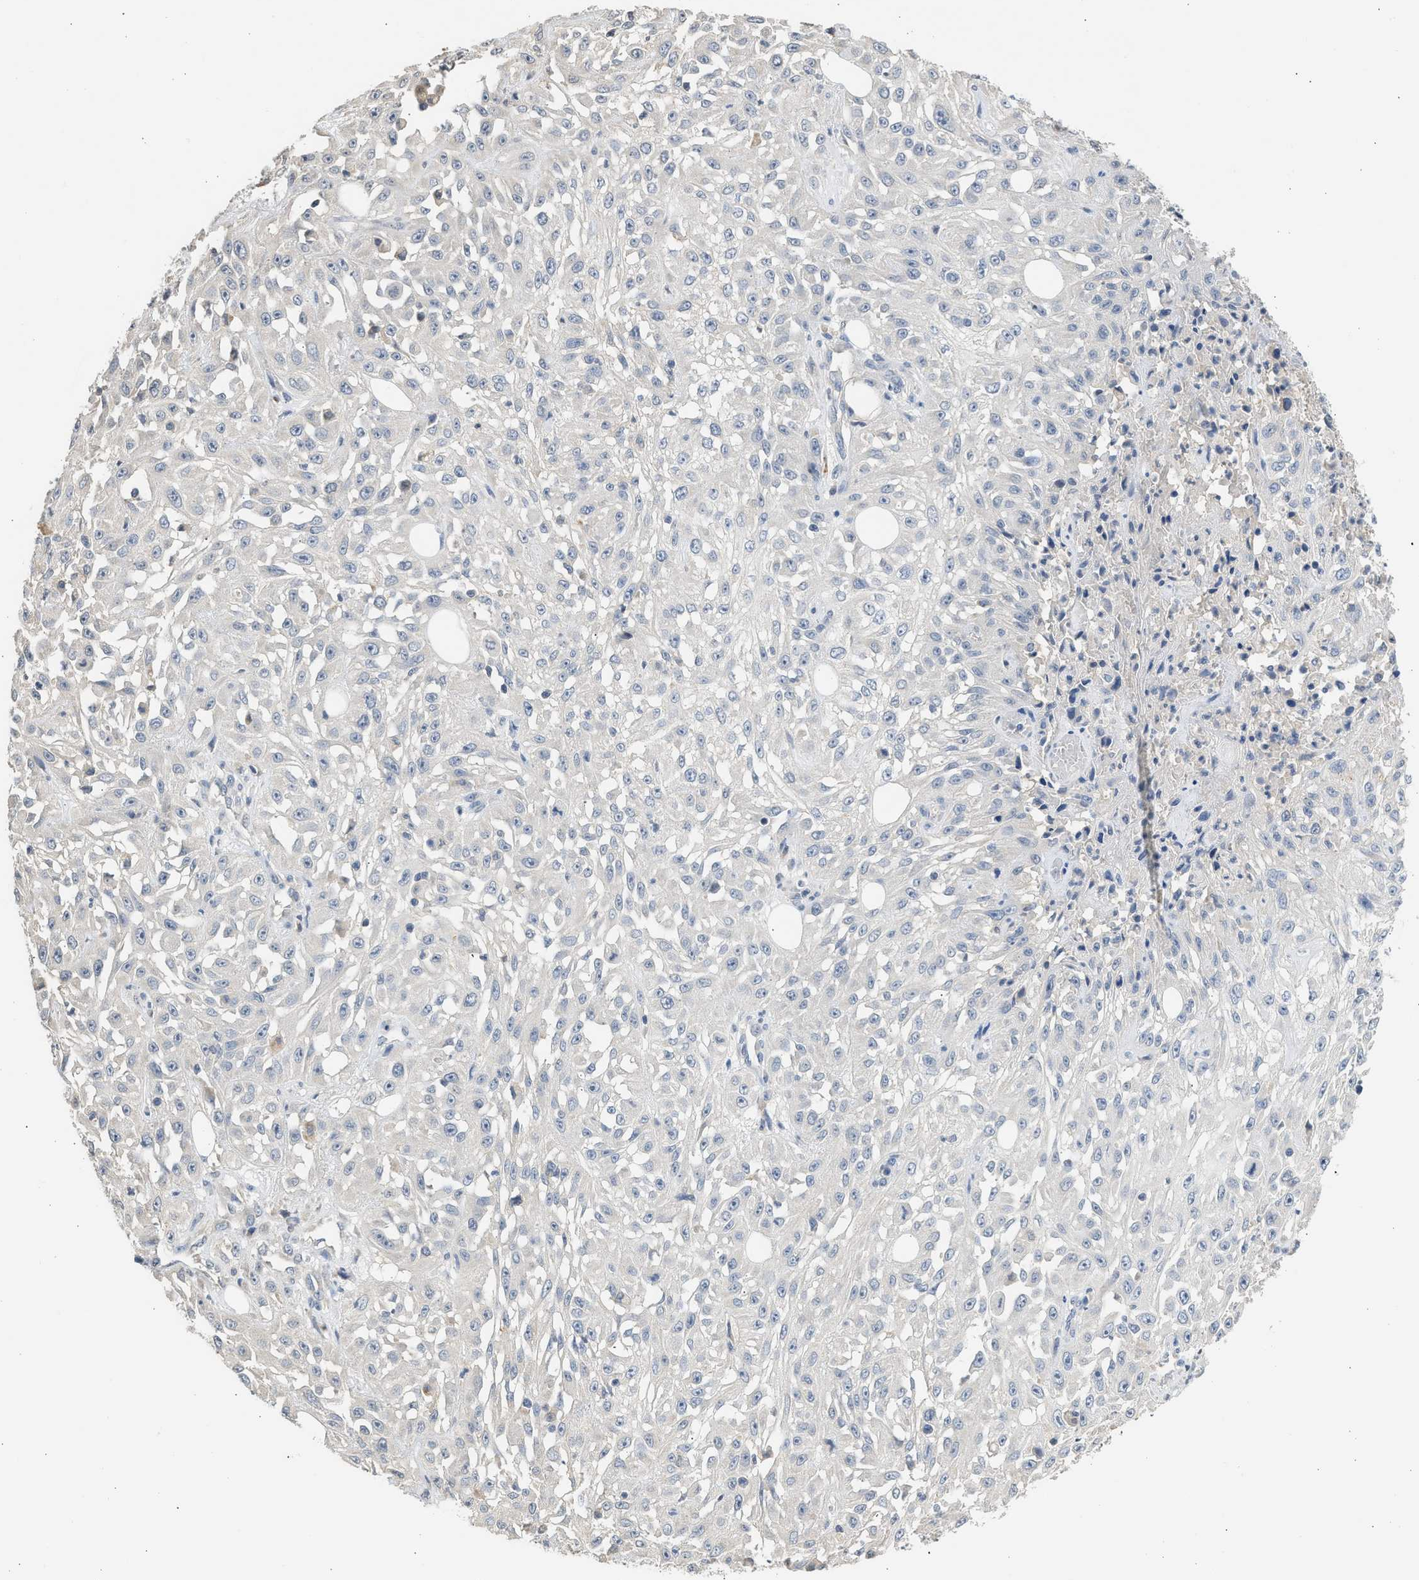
{"staining": {"intensity": "negative", "quantity": "none", "location": "none"}, "tissue": "skin cancer", "cell_type": "Tumor cells", "image_type": "cancer", "snomed": [{"axis": "morphology", "description": "Squamous cell carcinoma, NOS"}, {"axis": "morphology", "description": "Squamous cell carcinoma, metastatic, NOS"}, {"axis": "topography", "description": "Skin"}, {"axis": "topography", "description": "Lymph node"}], "caption": "Micrograph shows no protein positivity in tumor cells of skin squamous cell carcinoma tissue. (DAB IHC with hematoxylin counter stain).", "gene": "SULT2A1", "patient": {"sex": "male", "age": 75}}